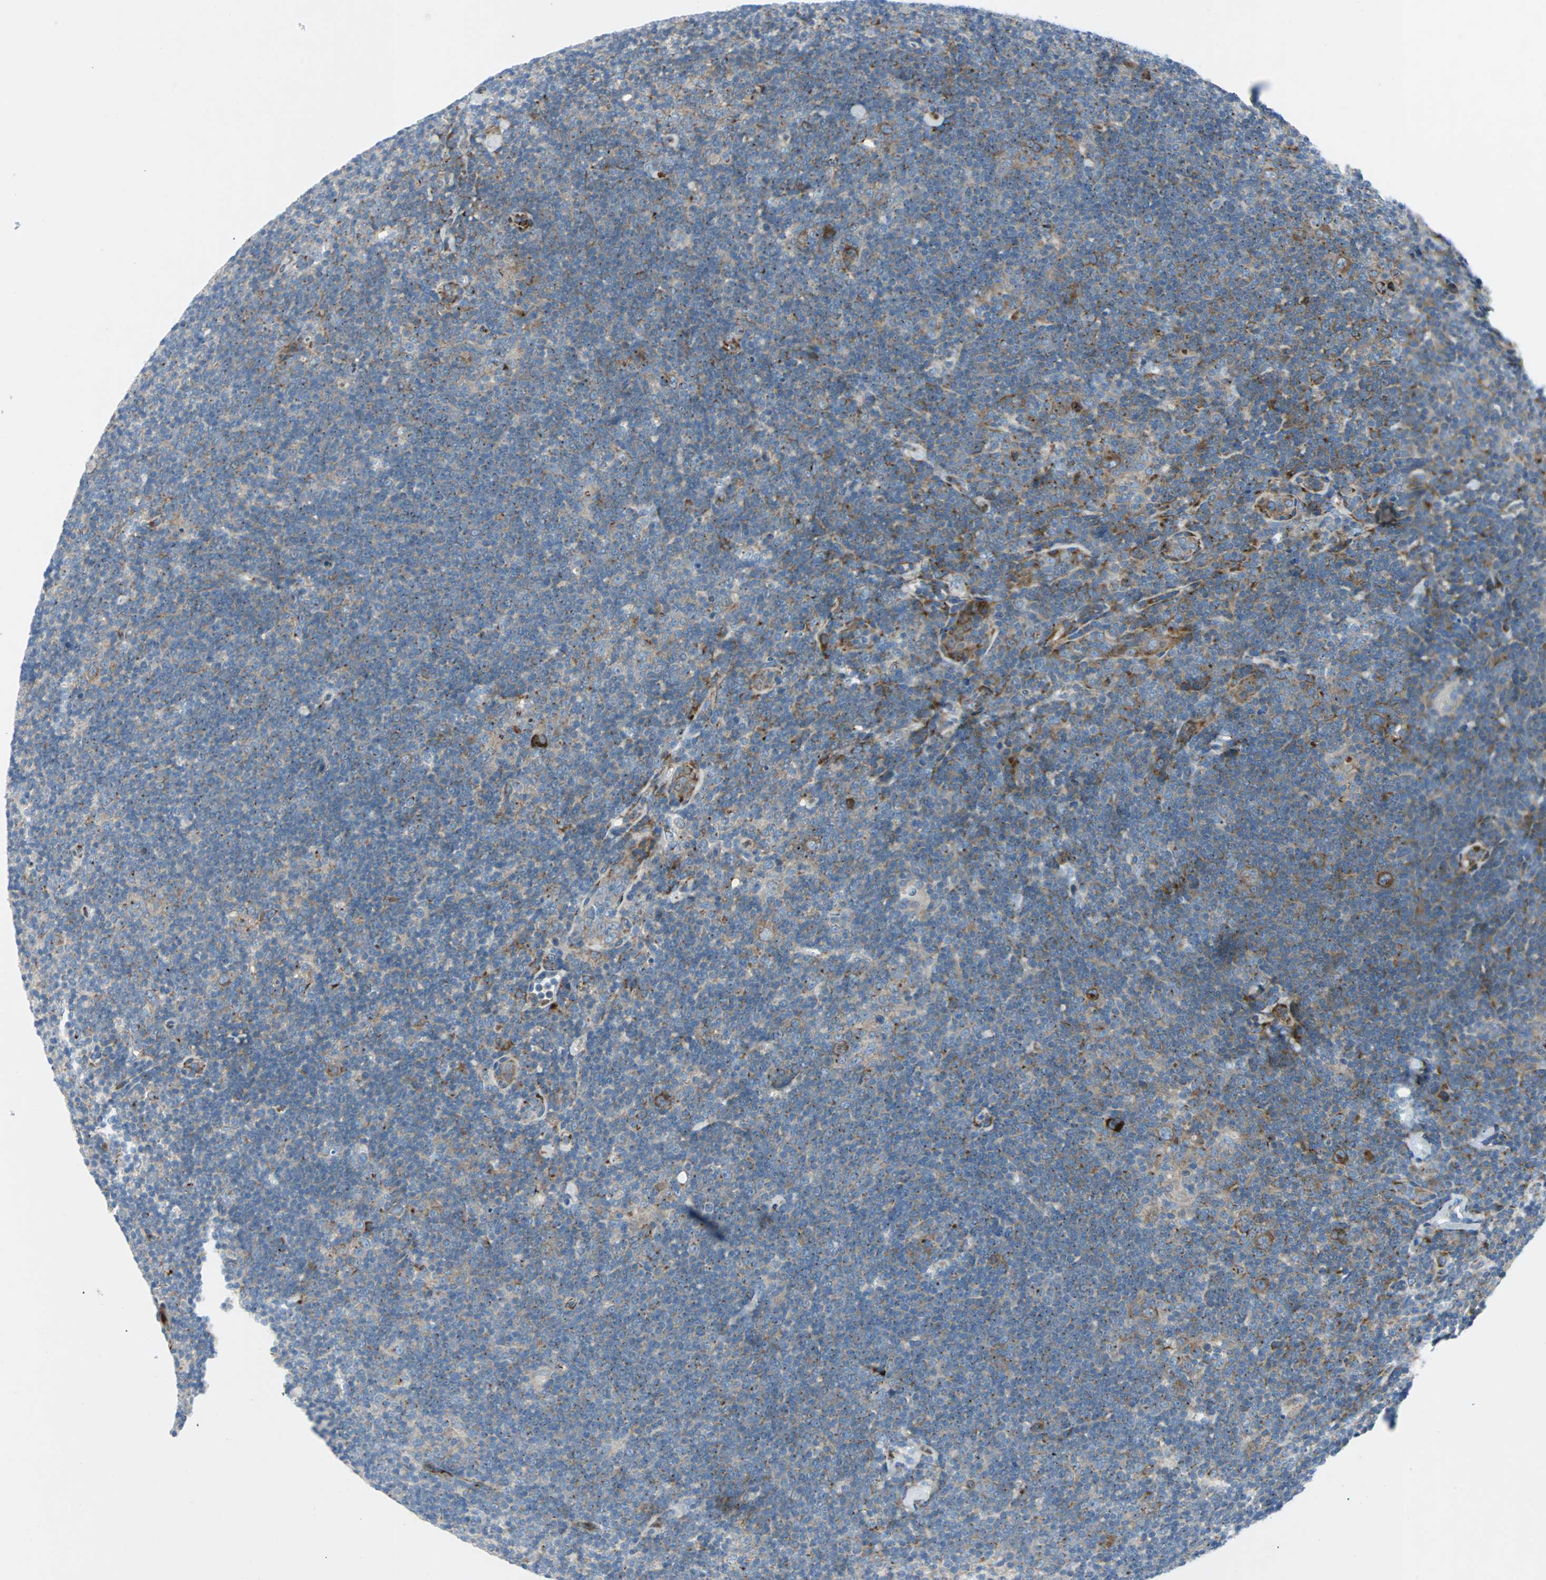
{"staining": {"intensity": "moderate", "quantity": ">75%", "location": "cytoplasmic/membranous"}, "tissue": "lymphoma", "cell_type": "Tumor cells", "image_type": "cancer", "snomed": [{"axis": "morphology", "description": "Hodgkin's disease, NOS"}, {"axis": "topography", "description": "Lymph node"}], "caption": "This histopathology image exhibits immunohistochemistry staining of Hodgkin's disease, with medium moderate cytoplasmic/membranous positivity in approximately >75% of tumor cells.", "gene": "BBC3", "patient": {"sex": "female", "age": 57}}